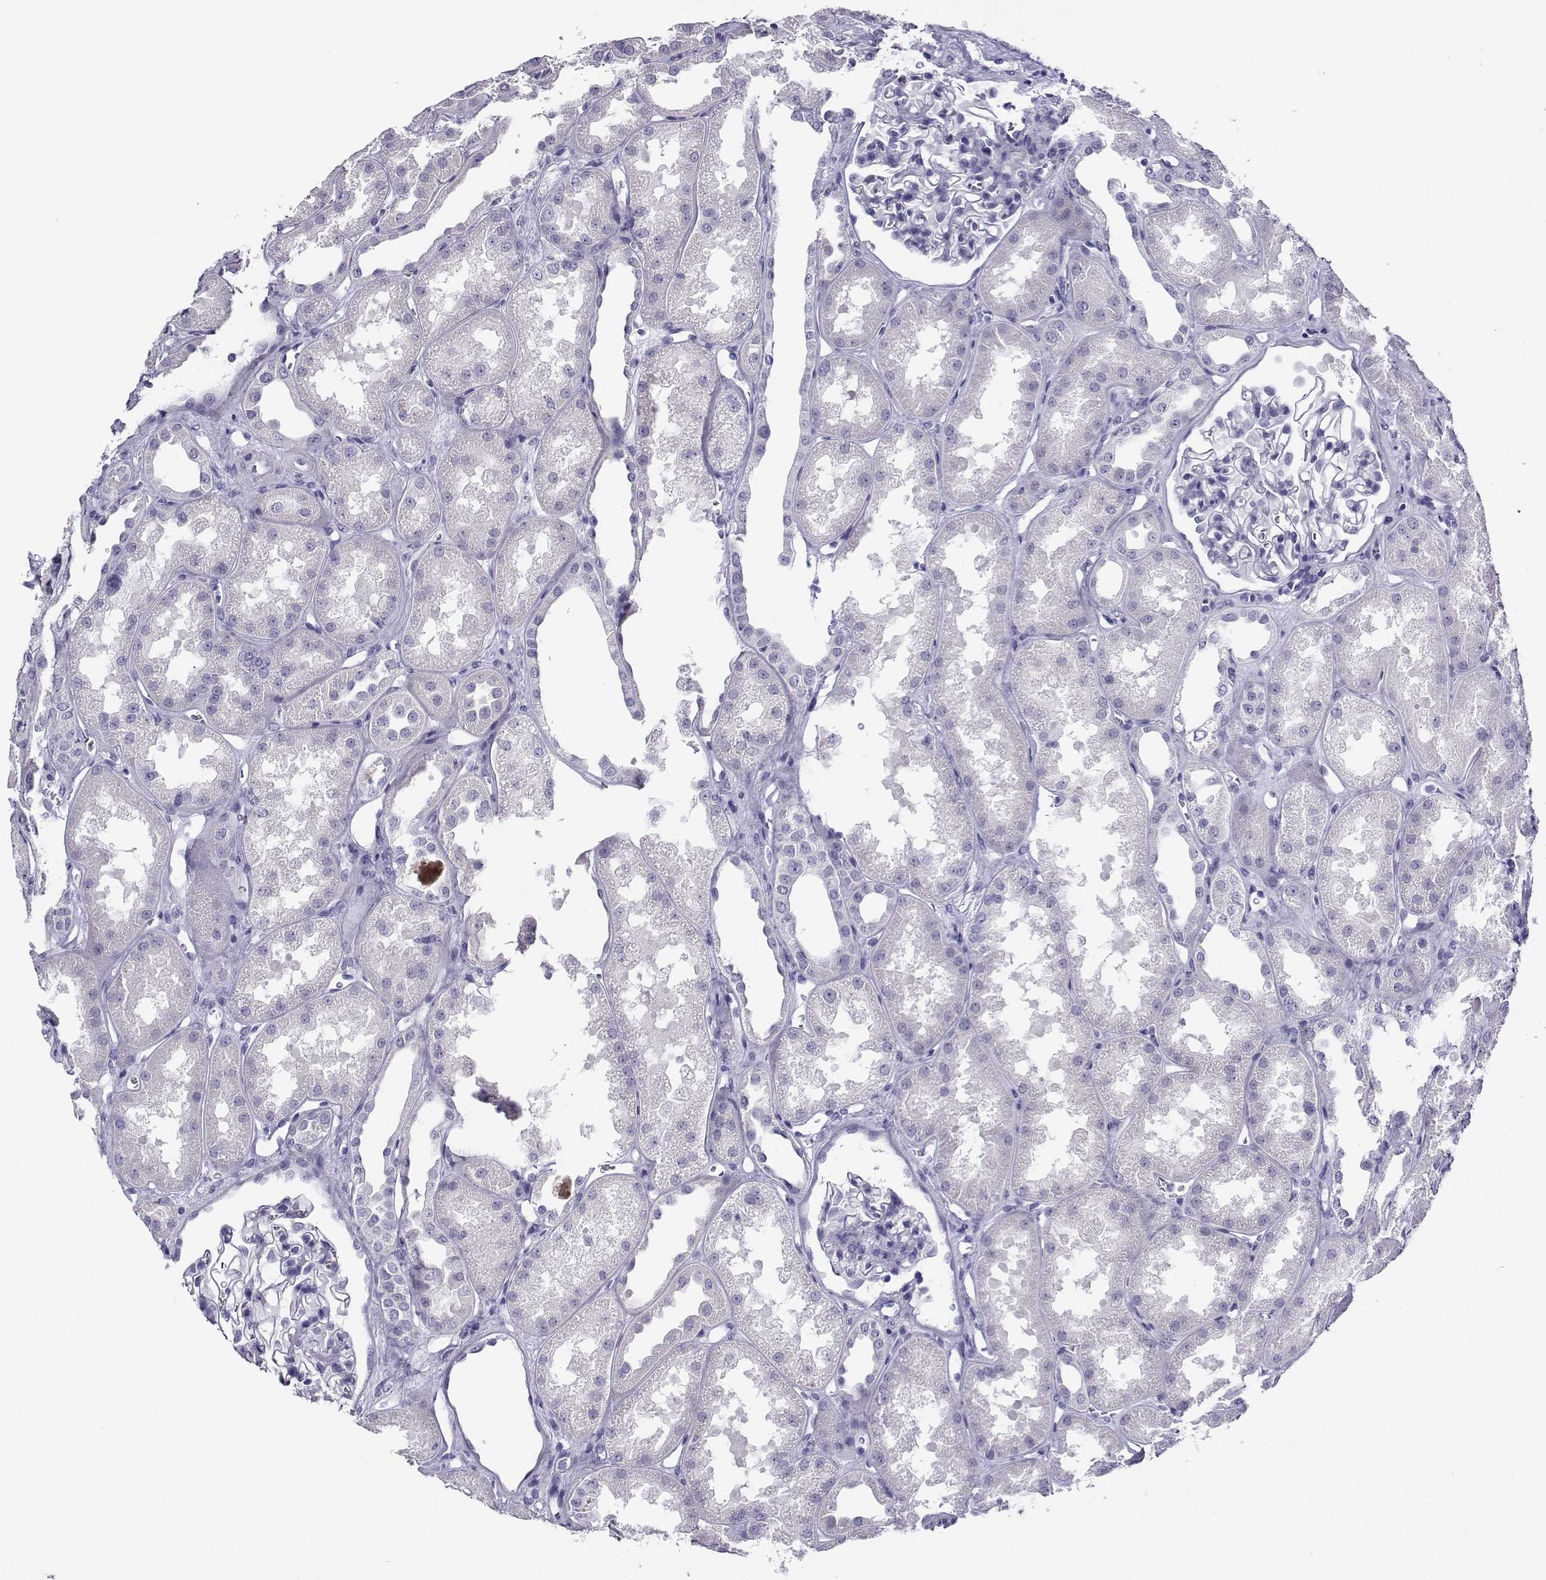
{"staining": {"intensity": "negative", "quantity": "none", "location": "none"}, "tissue": "kidney", "cell_type": "Cells in glomeruli", "image_type": "normal", "snomed": [{"axis": "morphology", "description": "Normal tissue, NOS"}, {"axis": "topography", "description": "Kidney"}], "caption": "A micrograph of kidney stained for a protein demonstrates no brown staining in cells in glomeruli. The staining was performed using DAB (3,3'-diaminobenzidine) to visualize the protein expression in brown, while the nuclei were stained in blue with hematoxylin (Magnification: 20x).", "gene": "CABS1", "patient": {"sex": "male", "age": 61}}